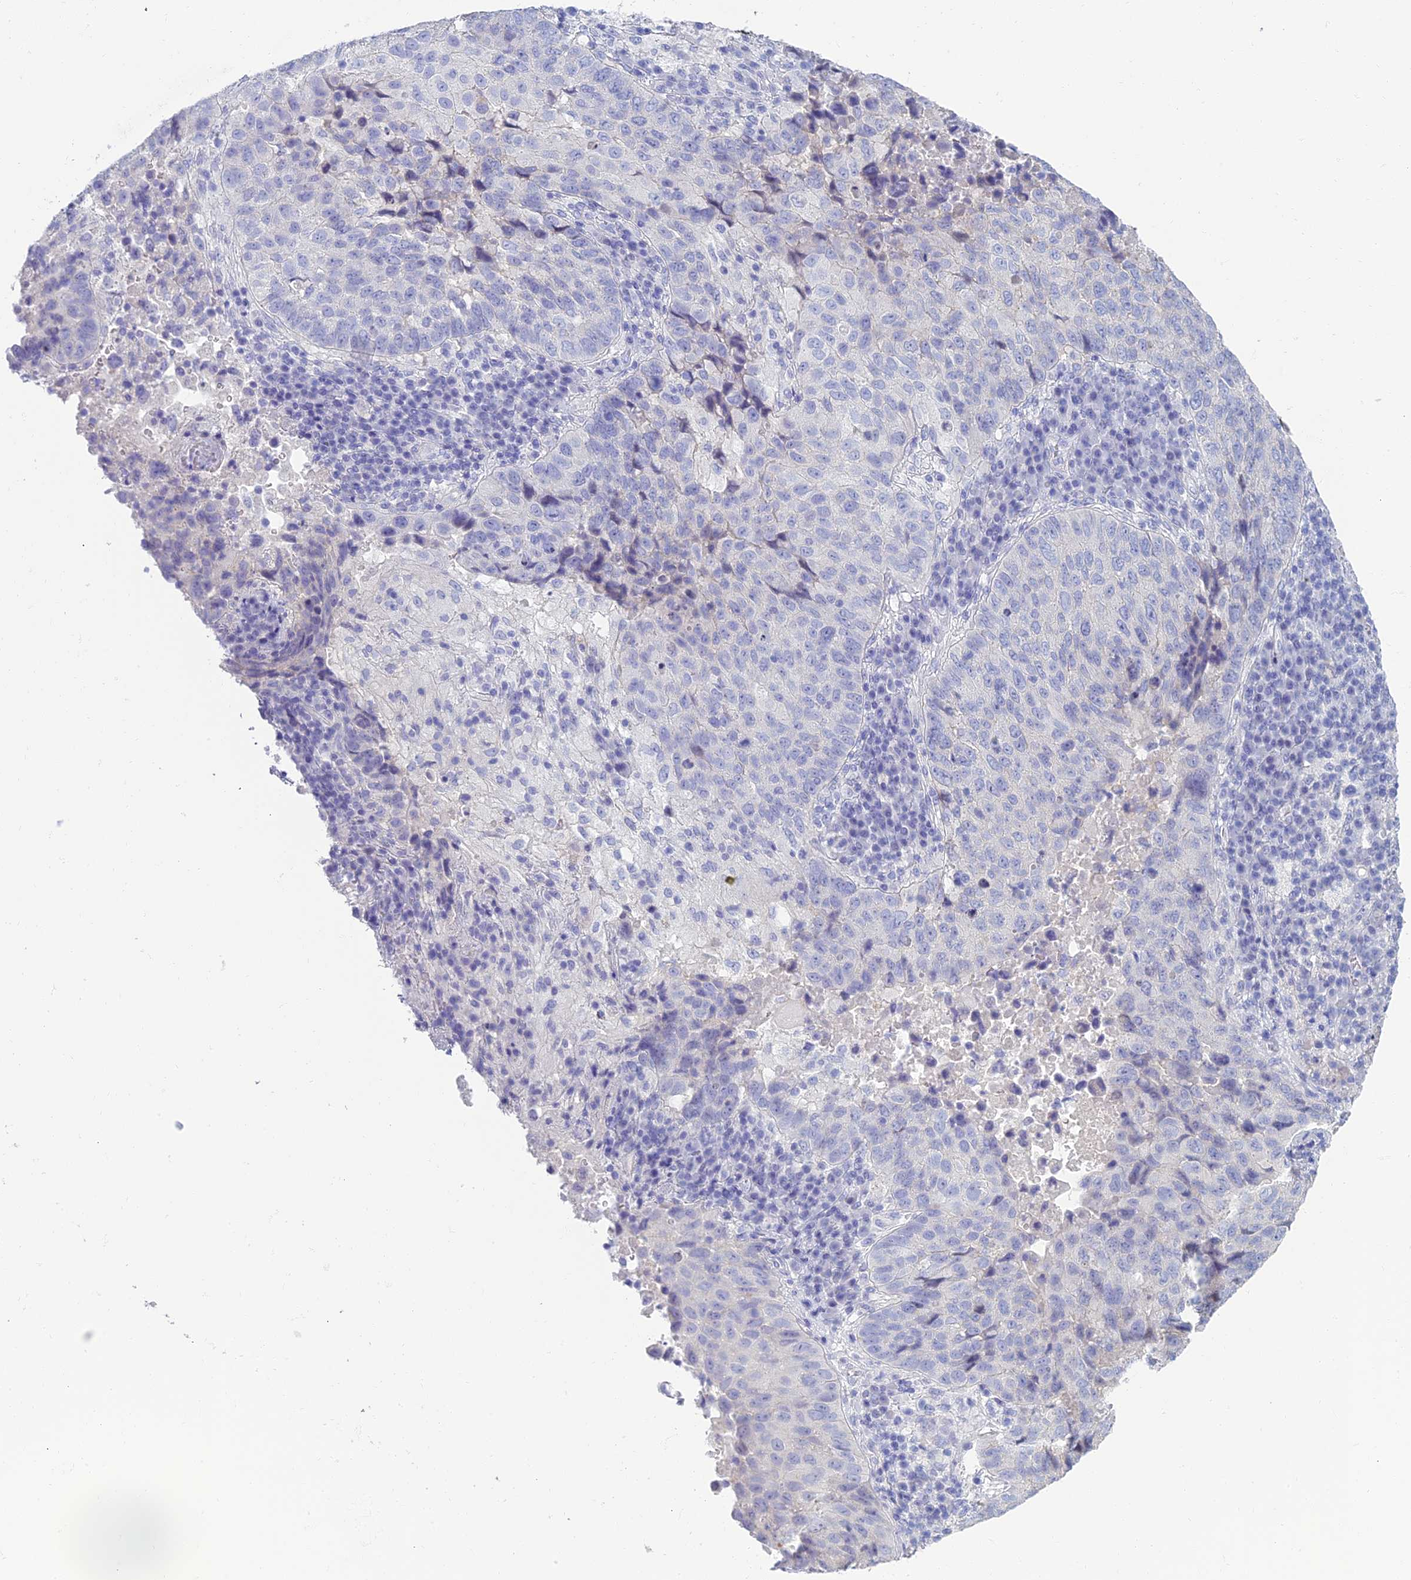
{"staining": {"intensity": "negative", "quantity": "none", "location": "none"}, "tissue": "lung cancer", "cell_type": "Tumor cells", "image_type": "cancer", "snomed": [{"axis": "morphology", "description": "Squamous cell carcinoma, NOS"}, {"axis": "topography", "description": "Lung"}], "caption": "The immunohistochemistry photomicrograph has no significant staining in tumor cells of lung cancer (squamous cell carcinoma) tissue.", "gene": "NEURL1", "patient": {"sex": "male", "age": 73}}